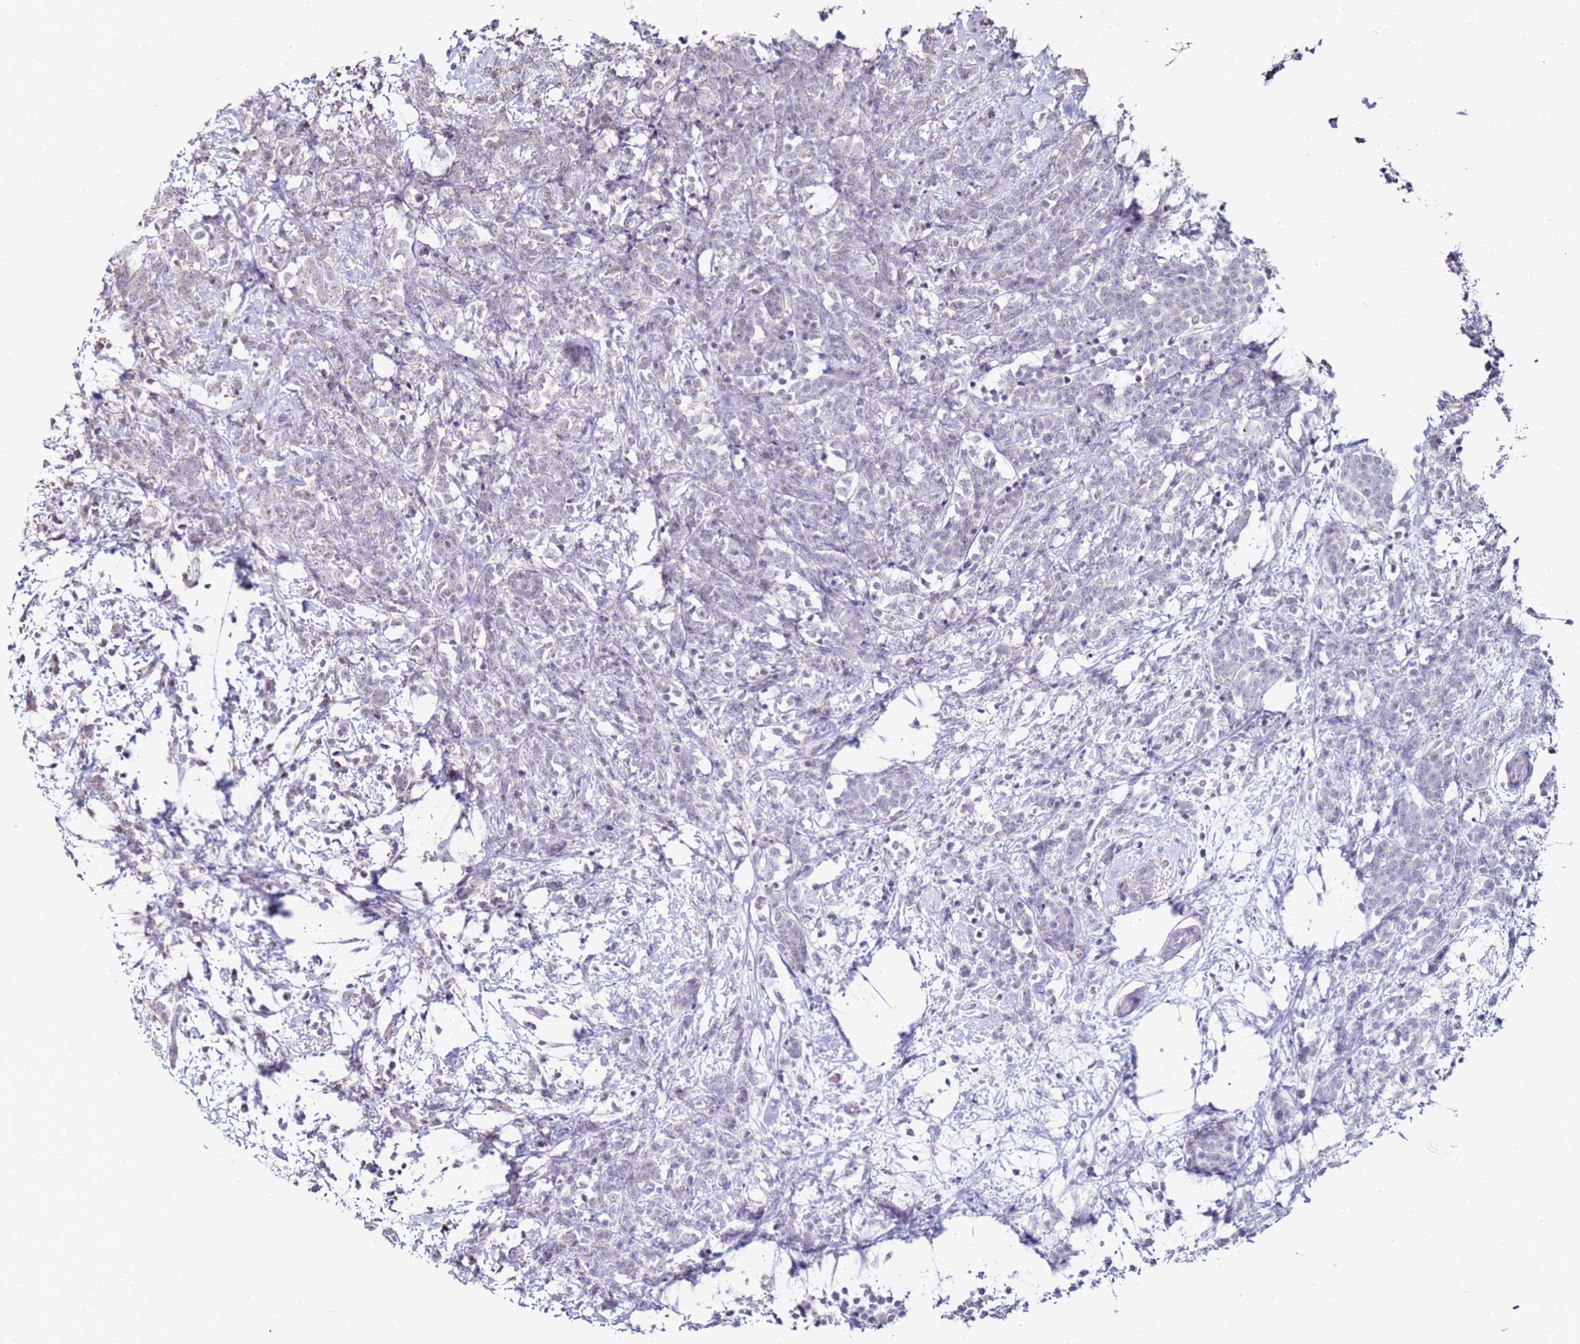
{"staining": {"intensity": "negative", "quantity": "none", "location": "none"}, "tissue": "breast cancer", "cell_type": "Tumor cells", "image_type": "cancer", "snomed": [{"axis": "morphology", "description": "Lobular carcinoma"}, {"axis": "topography", "description": "Breast"}], "caption": "Image shows no protein positivity in tumor cells of breast cancer tissue.", "gene": "RARS2", "patient": {"sex": "female", "age": 58}}